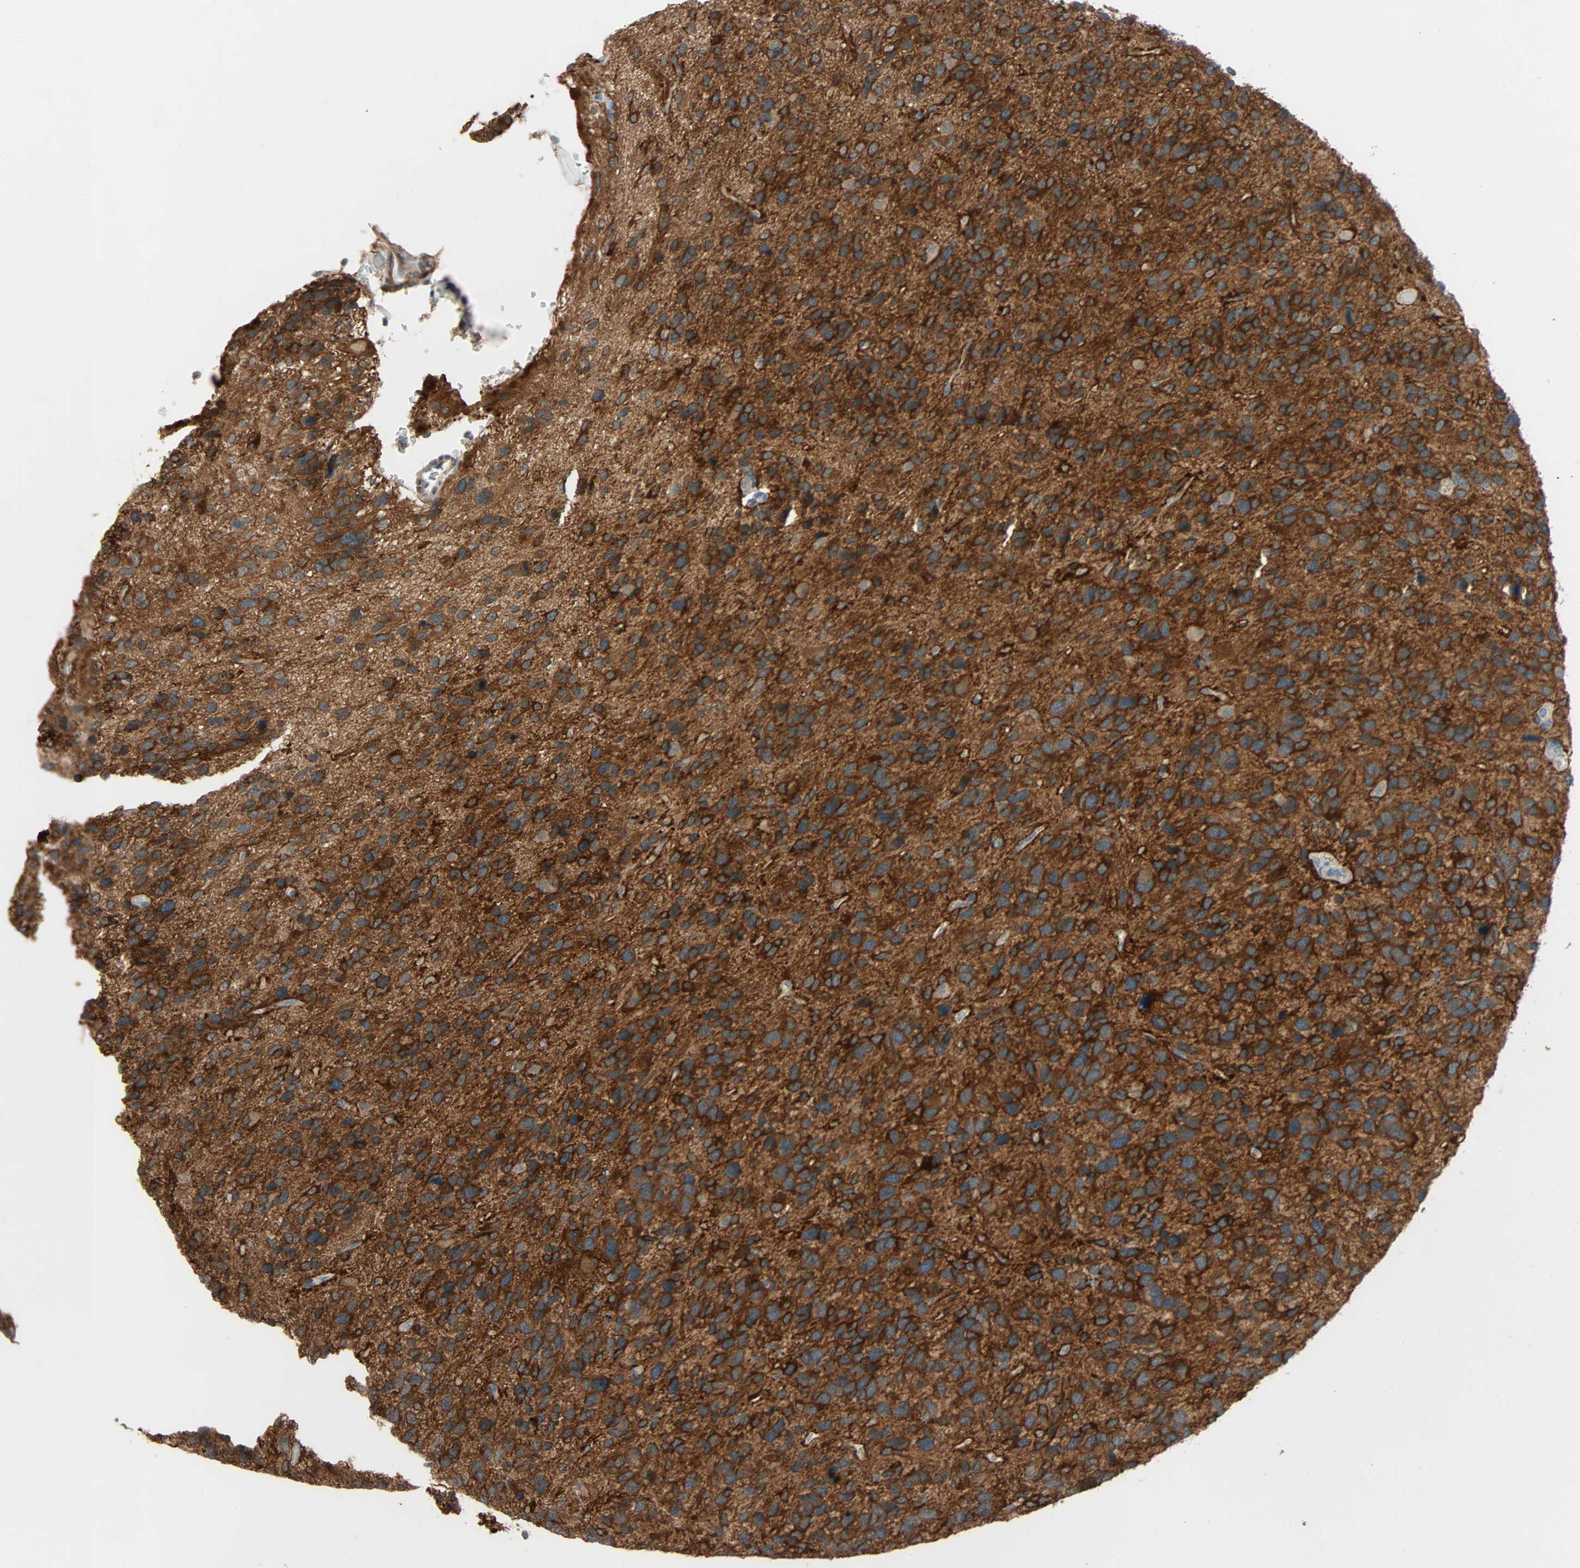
{"staining": {"intensity": "strong", "quantity": ">75%", "location": "cytoplasmic/membranous"}, "tissue": "glioma", "cell_type": "Tumor cells", "image_type": "cancer", "snomed": [{"axis": "morphology", "description": "Glioma, malignant, High grade"}, {"axis": "topography", "description": "Brain"}], "caption": "This is an image of immunohistochemistry staining of high-grade glioma (malignant), which shows strong positivity in the cytoplasmic/membranous of tumor cells.", "gene": "TNFRSF12A", "patient": {"sex": "female", "age": 58}}